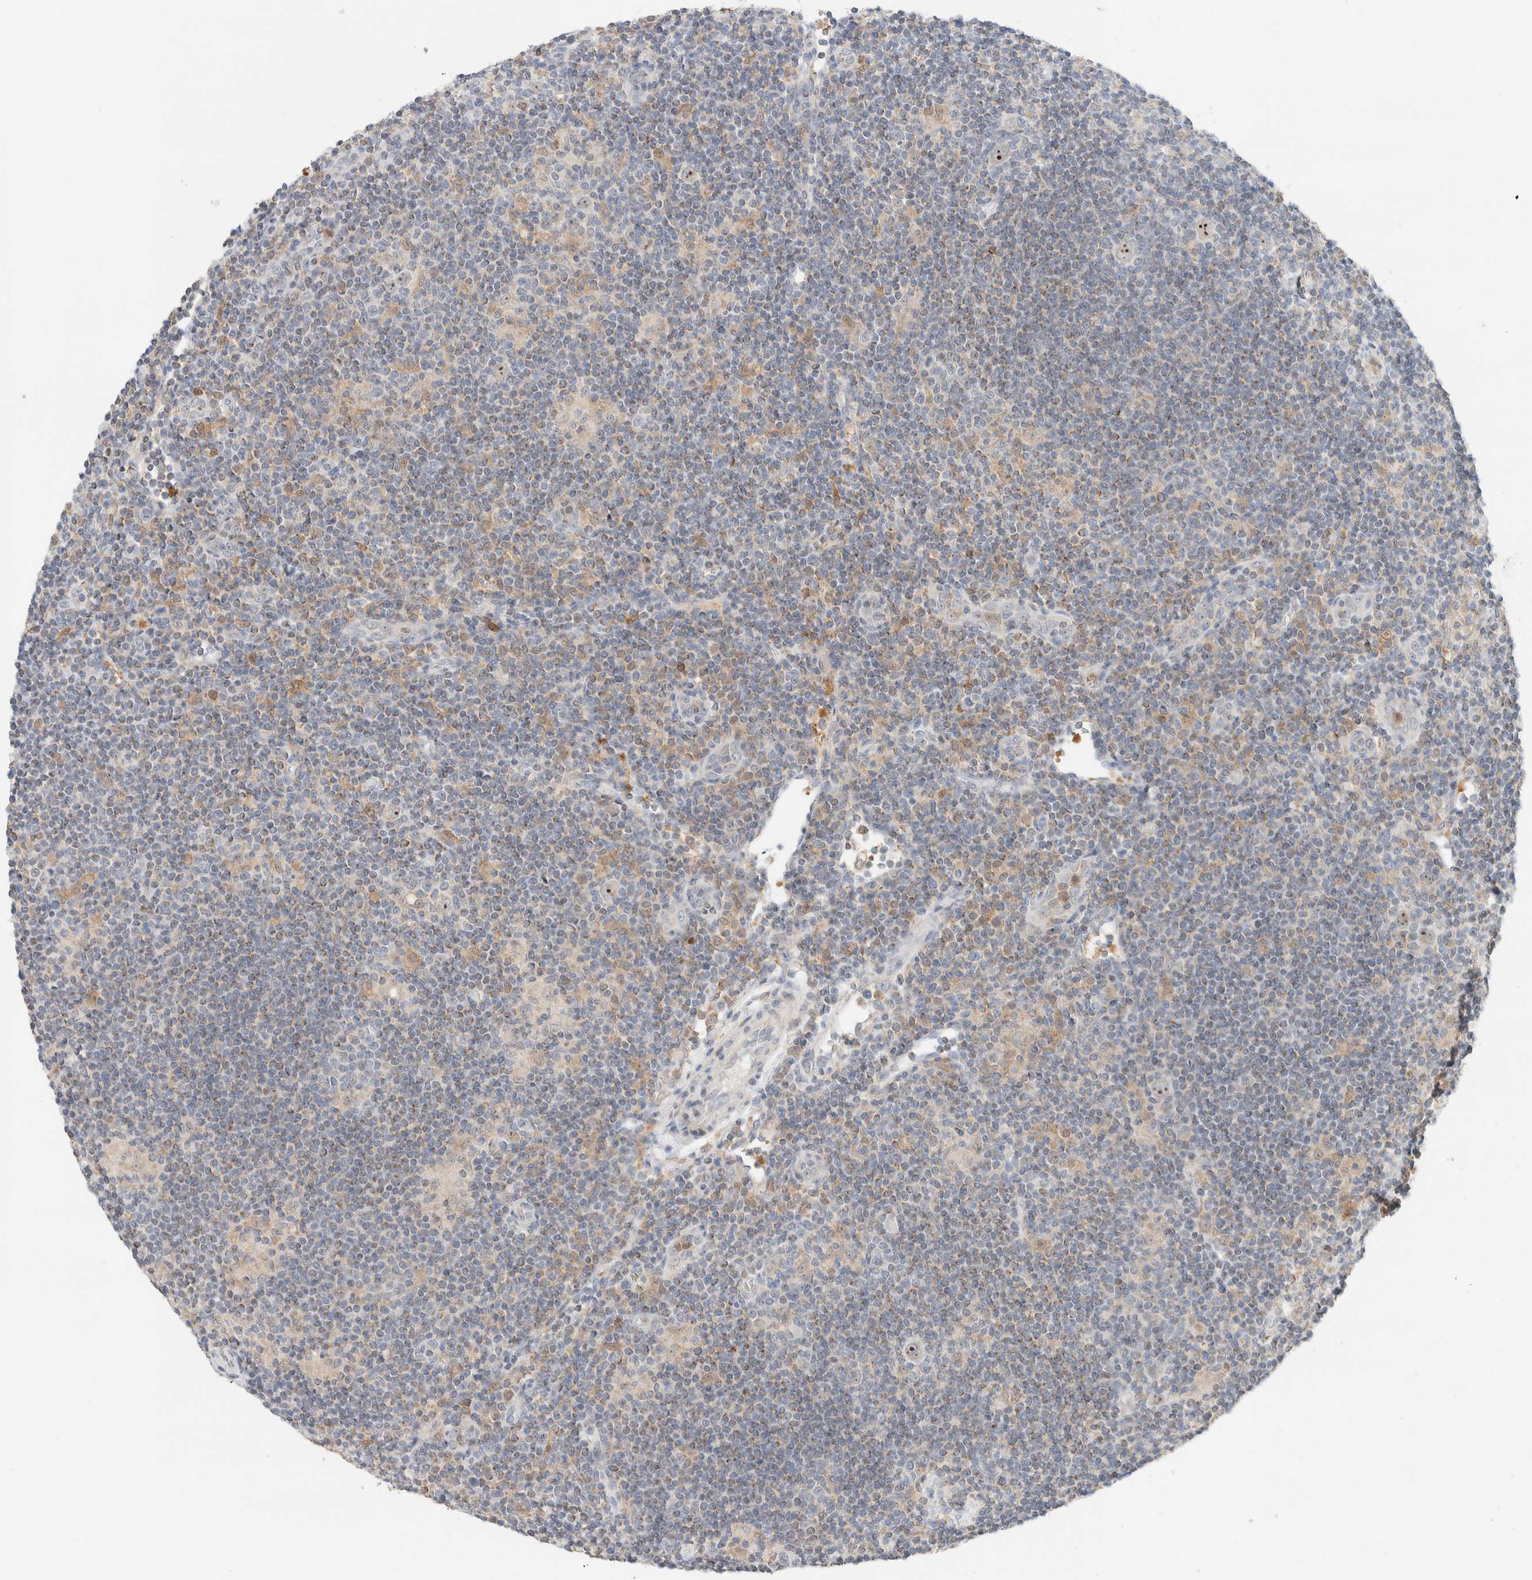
{"staining": {"intensity": "moderate", "quantity": ">75%", "location": "nuclear"}, "tissue": "lymphoma", "cell_type": "Tumor cells", "image_type": "cancer", "snomed": [{"axis": "morphology", "description": "Hodgkin's disease, NOS"}, {"axis": "topography", "description": "Lymph node"}], "caption": "Immunohistochemical staining of human Hodgkin's disease displays medium levels of moderate nuclear positivity in approximately >75% of tumor cells. Nuclei are stained in blue.", "gene": "HDHD3", "patient": {"sex": "female", "age": 57}}